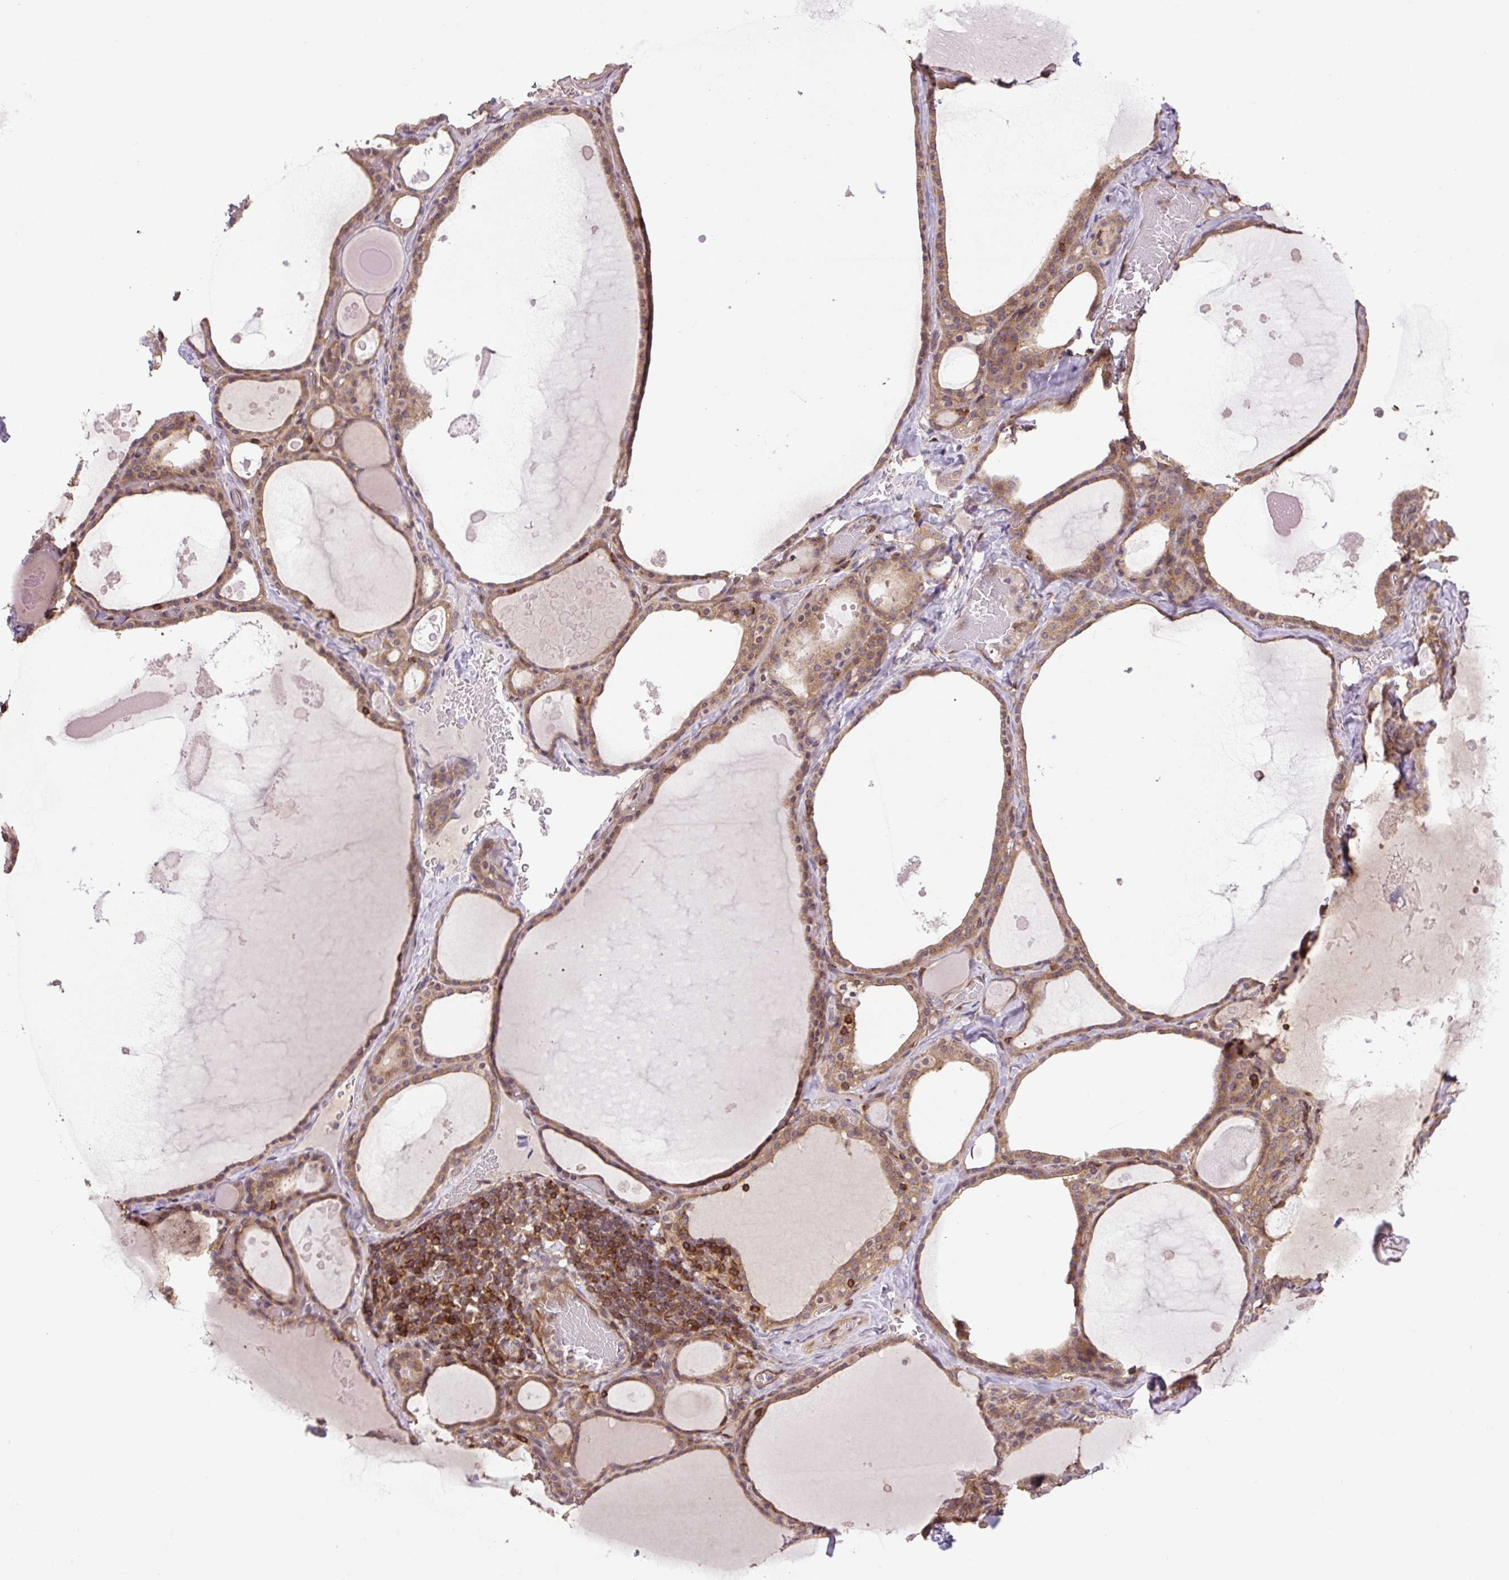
{"staining": {"intensity": "moderate", "quantity": ">75%", "location": "cytoplasmic/membranous"}, "tissue": "thyroid gland", "cell_type": "Glandular cells", "image_type": "normal", "snomed": [{"axis": "morphology", "description": "Normal tissue, NOS"}, {"axis": "topography", "description": "Thyroid gland"}], "caption": "Immunohistochemical staining of unremarkable thyroid gland displays medium levels of moderate cytoplasmic/membranous staining in about >75% of glandular cells.", "gene": "PLCG1", "patient": {"sex": "male", "age": 56}}